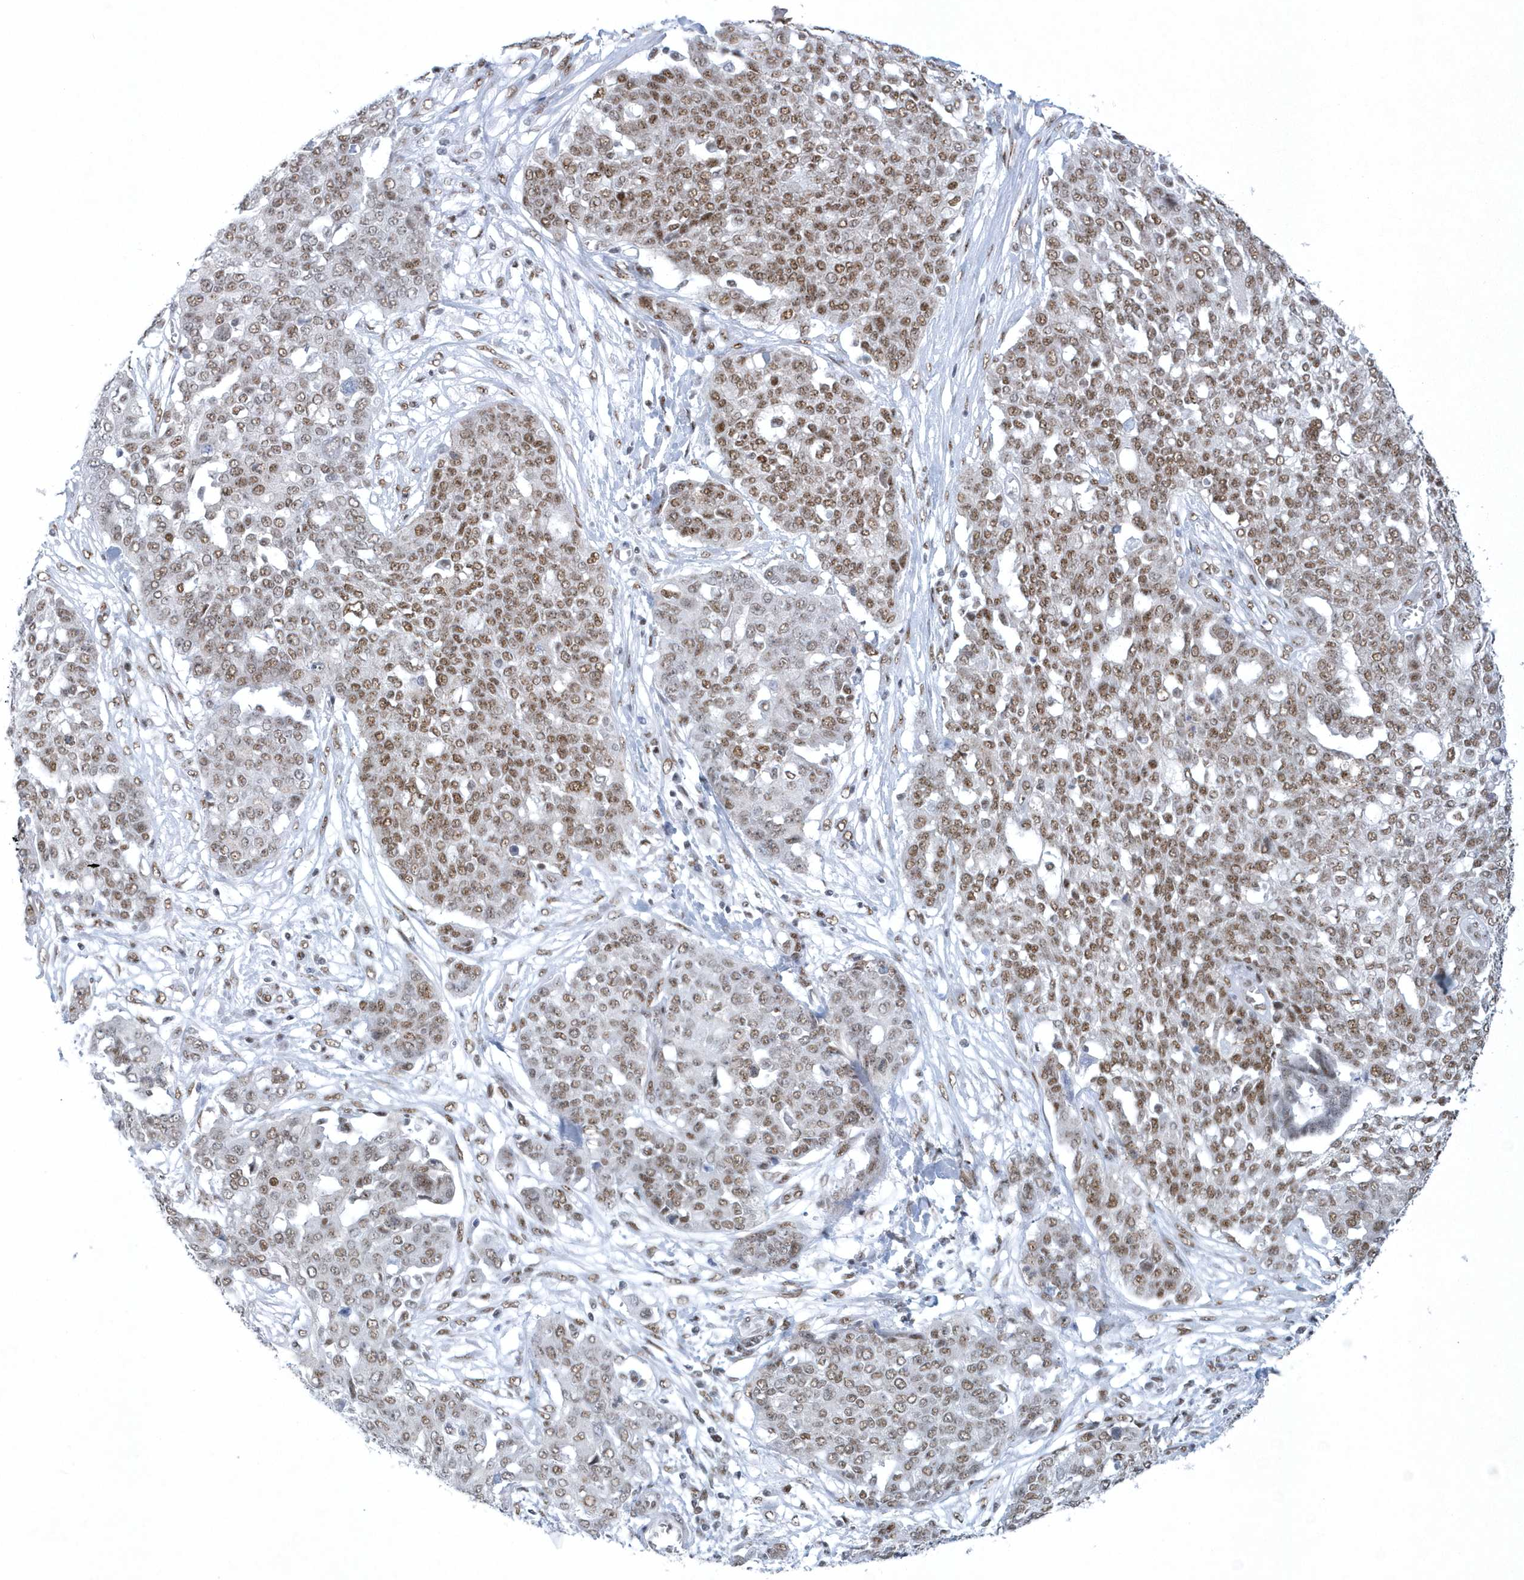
{"staining": {"intensity": "moderate", "quantity": ">75%", "location": "nuclear"}, "tissue": "ovarian cancer", "cell_type": "Tumor cells", "image_type": "cancer", "snomed": [{"axis": "morphology", "description": "Cystadenocarcinoma, serous, NOS"}, {"axis": "topography", "description": "Soft tissue"}, {"axis": "topography", "description": "Ovary"}], "caption": "A histopathology image of ovarian serous cystadenocarcinoma stained for a protein reveals moderate nuclear brown staining in tumor cells.", "gene": "DCLRE1A", "patient": {"sex": "female", "age": 57}}